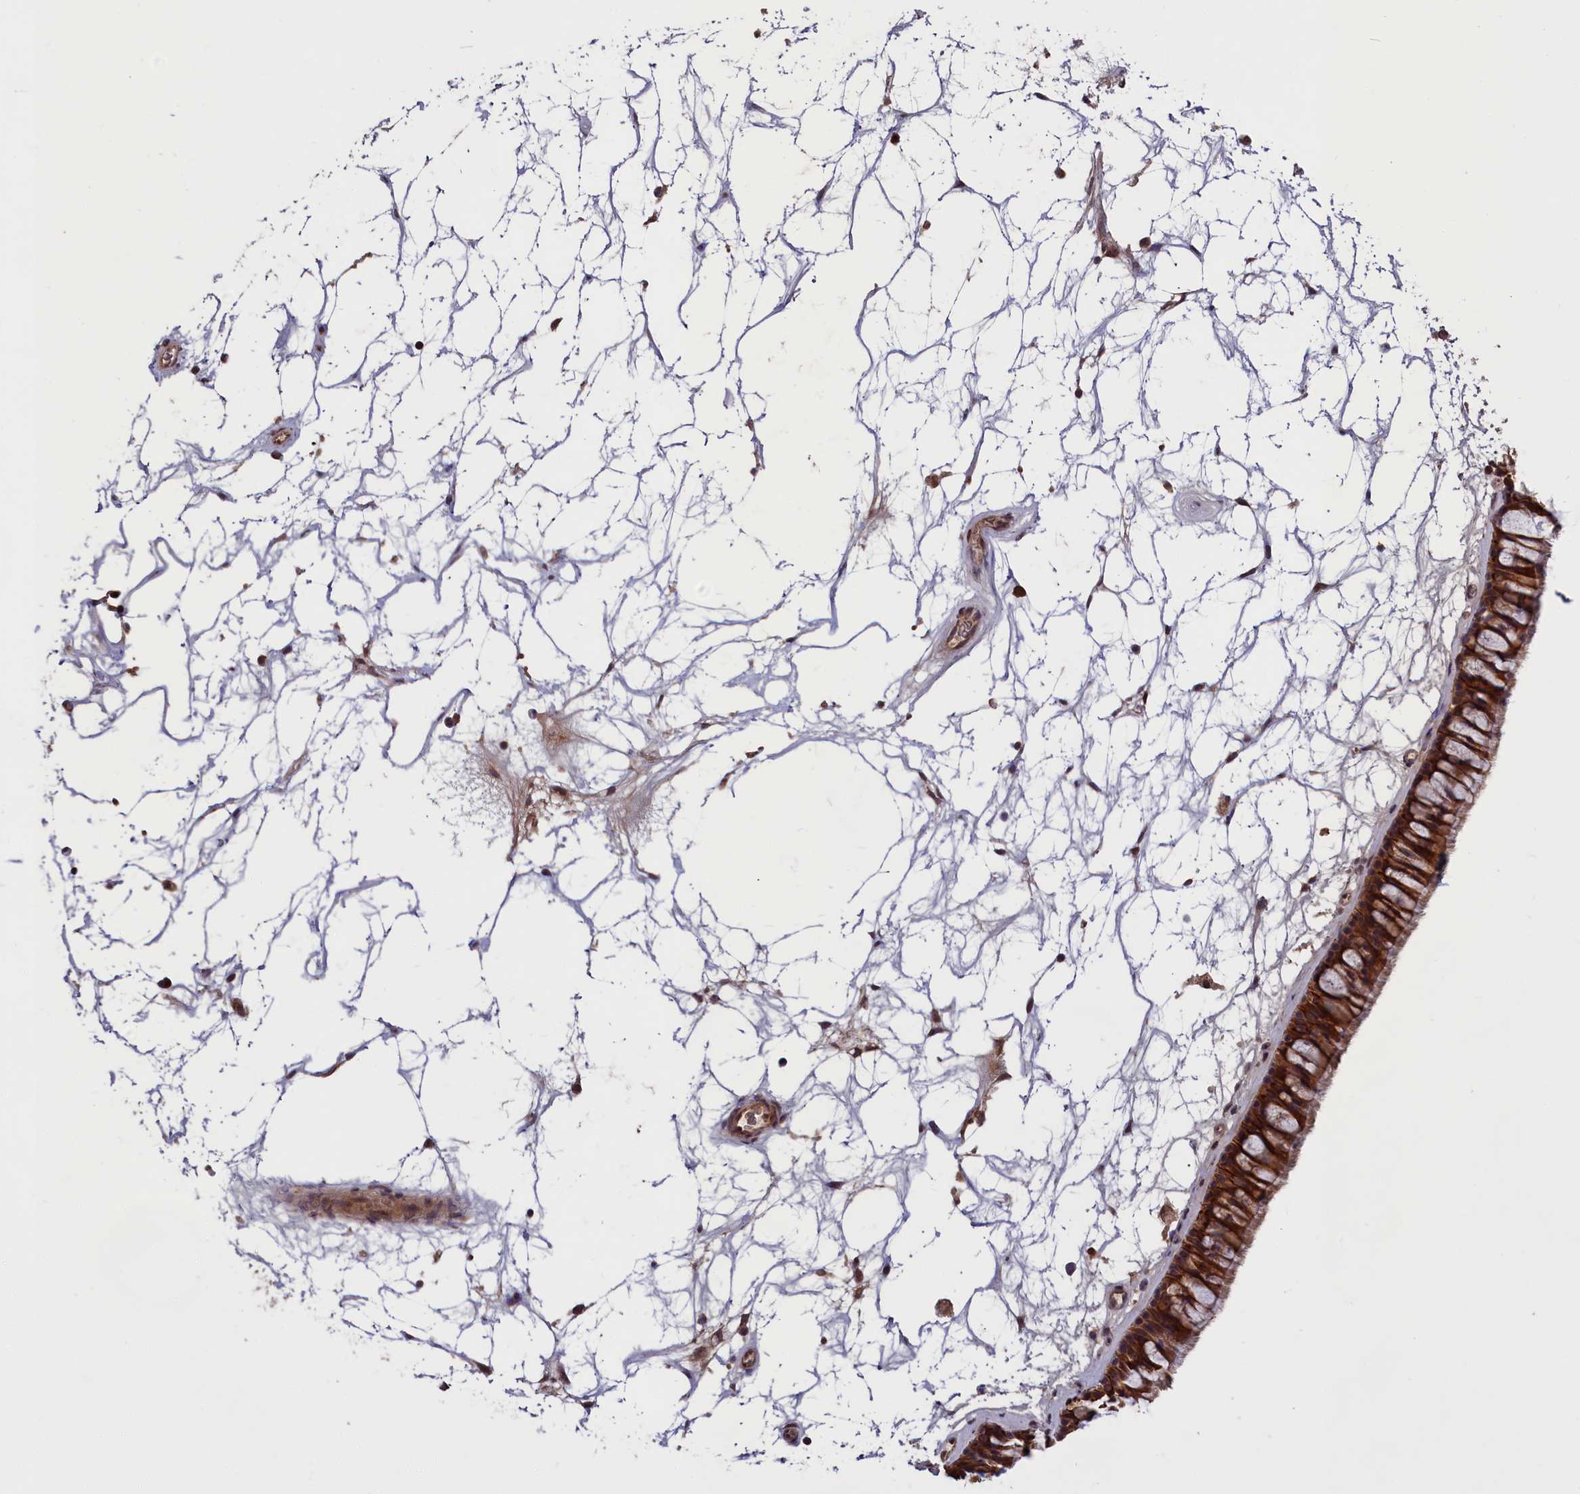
{"staining": {"intensity": "strong", "quantity": ">75%", "location": "cytoplasmic/membranous"}, "tissue": "nasopharynx", "cell_type": "Respiratory epithelial cells", "image_type": "normal", "snomed": [{"axis": "morphology", "description": "Normal tissue, NOS"}, {"axis": "topography", "description": "Nasopharynx"}], "caption": "Immunohistochemical staining of unremarkable human nasopharynx shows >75% levels of strong cytoplasmic/membranous protein expression in approximately >75% of respiratory epithelial cells. The protein is stained brown, and the nuclei are stained in blue (DAB IHC with brightfield microscopy, high magnification).", "gene": "DENND1B", "patient": {"sex": "male", "age": 64}}